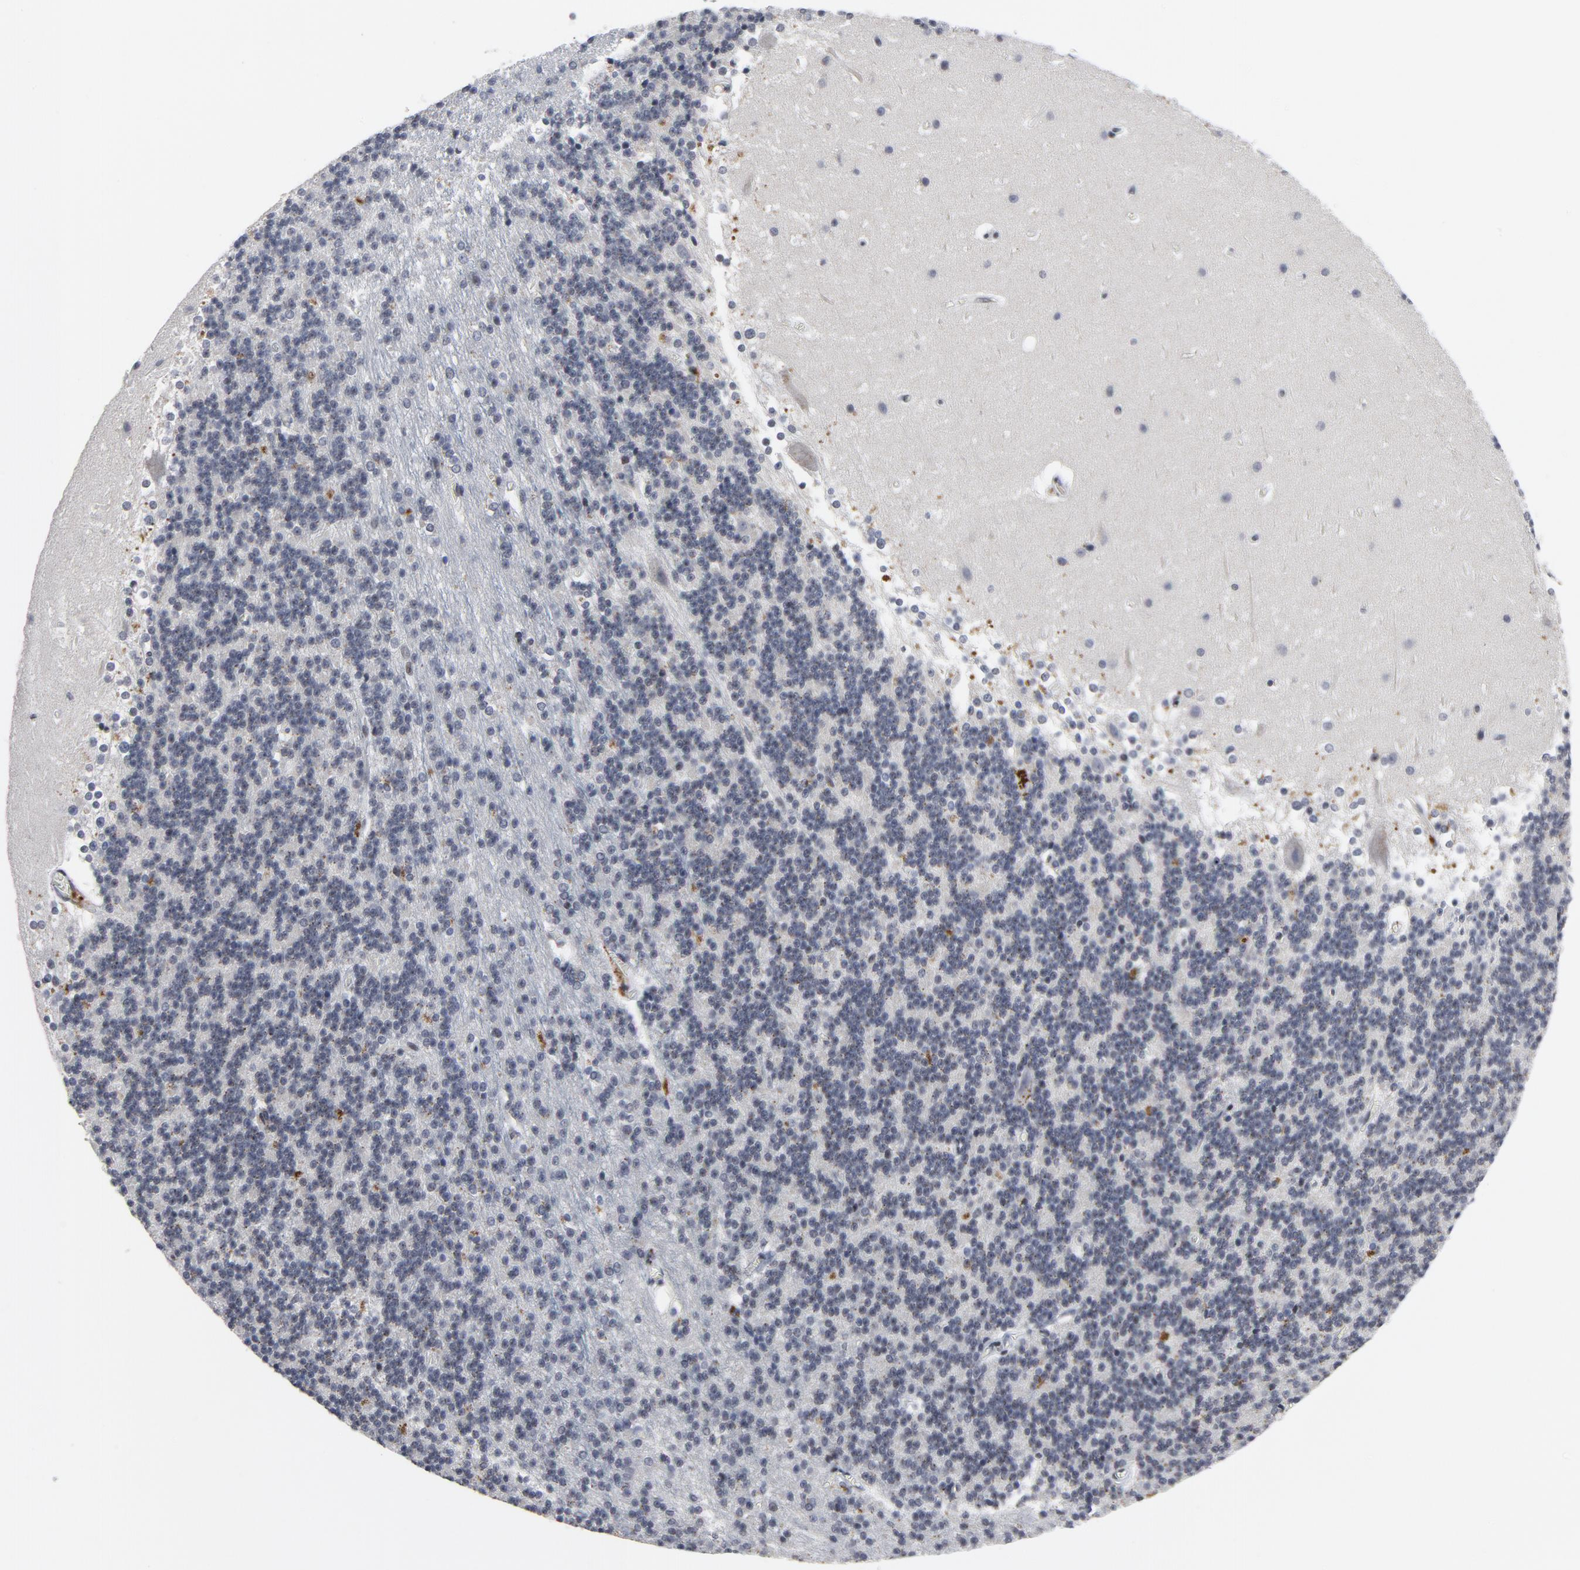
{"staining": {"intensity": "negative", "quantity": "none", "location": "none"}, "tissue": "cerebellum", "cell_type": "Cells in granular layer", "image_type": "normal", "snomed": [{"axis": "morphology", "description": "Normal tissue, NOS"}, {"axis": "topography", "description": "Cerebellum"}], "caption": "This is a image of immunohistochemistry (IHC) staining of benign cerebellum, which shows no positivity in cells in granular layer.", "gene": "GABPA", "patient": {"sex": "female", "age": 19}}